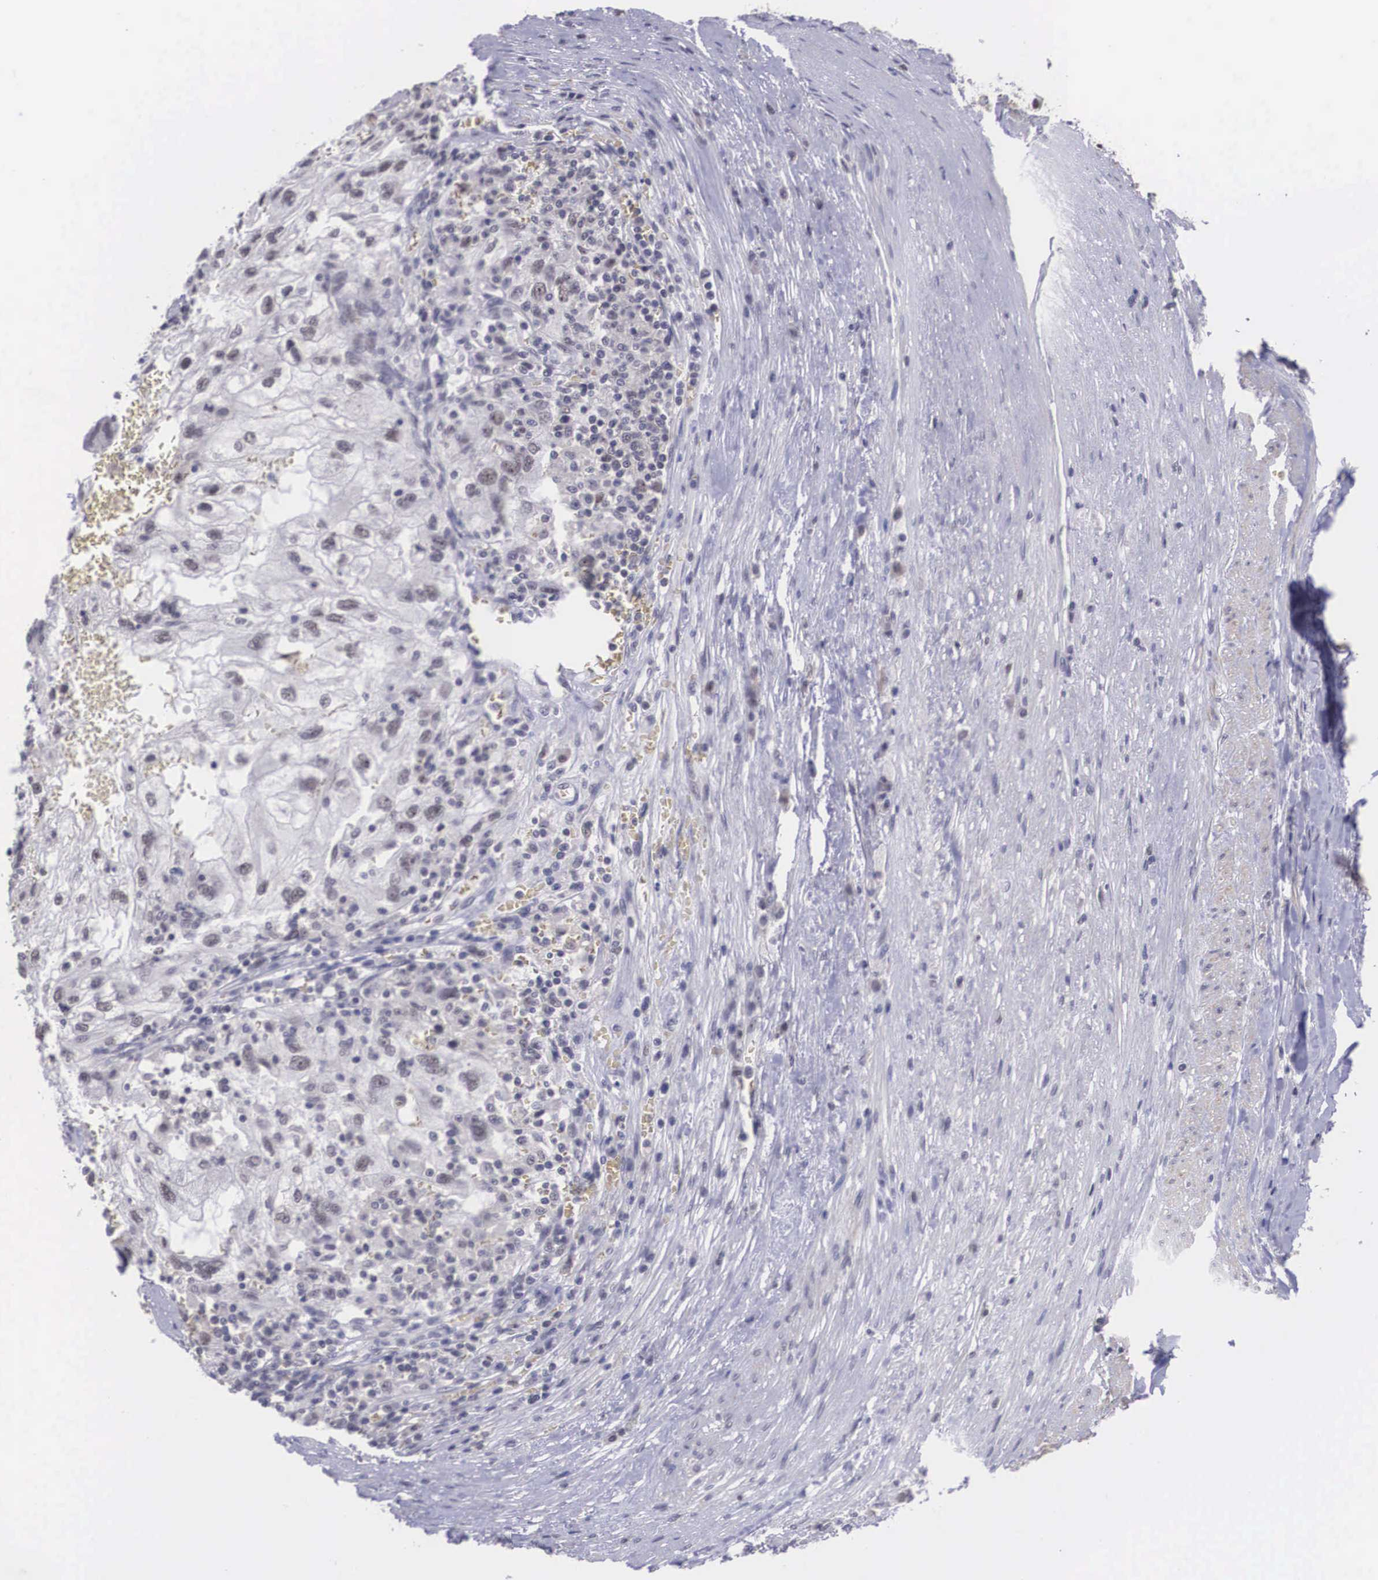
{"staining": {"intensity": "weak", "quantity": "<25%", "location": "nuclear"}, "tissue": "renal cancer", "cell_type": "Tumor cells", "image_type": "cancer", "snomed": [{"axis": "morphology", "description": "Normal tissue, NOS"}, {"axis": "morphology", "description": "Adenocarcinoma, NOS"}, {"axis": "topography", "description": "Kidney"}], "caption": "This histopathology image is of renal cancer stained with IHC to label a protein in brown with the nuclei are counter-stained blue. There is no expression in tumor cells.", "gene": "ZNF275", "patient": {"sex": "male", "age": 71}}